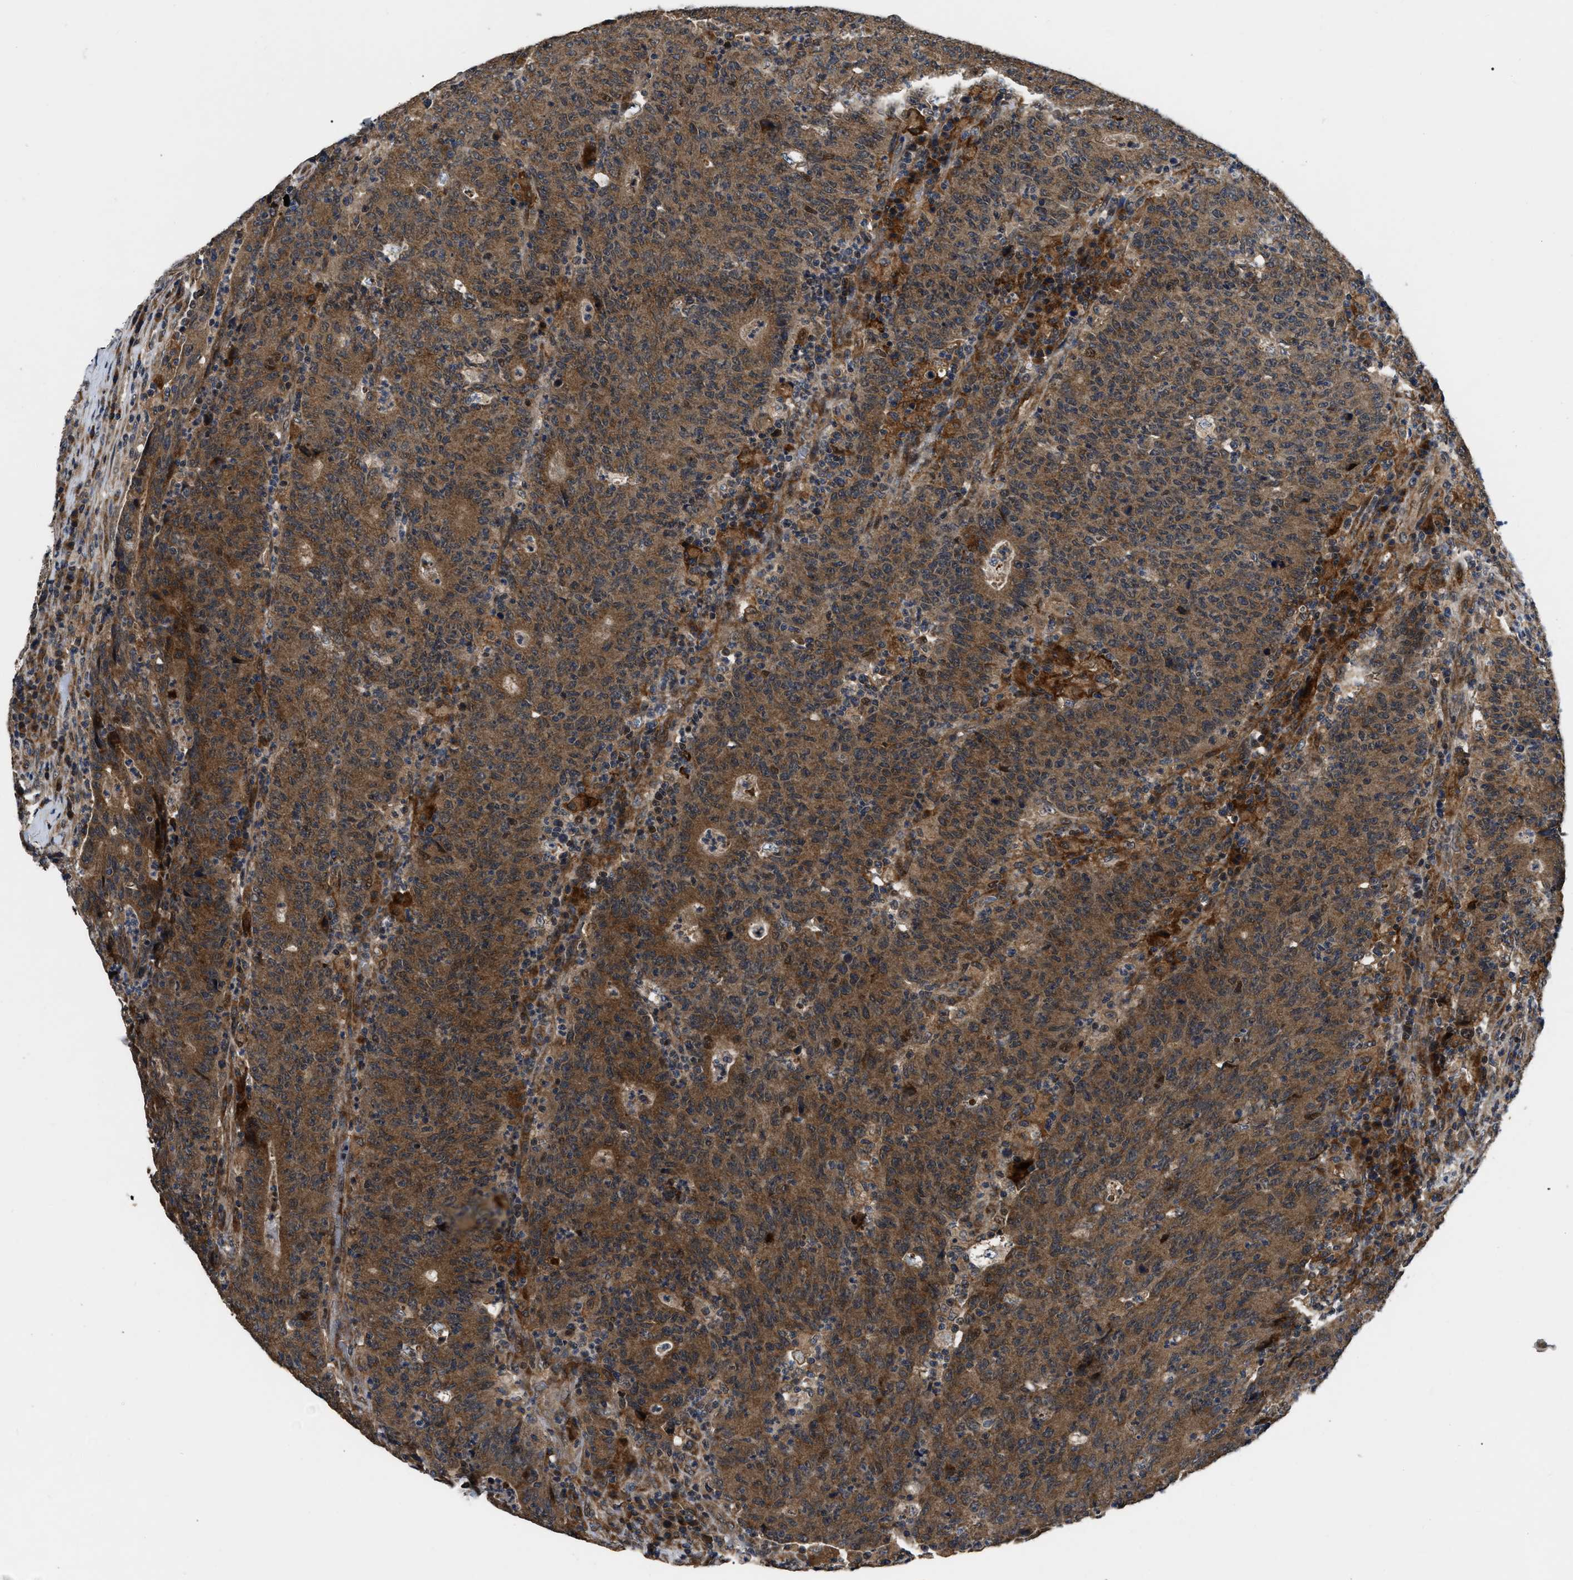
{"staining": {"intensity": "moderate", "quantity": ">75%", "location": "cytoplasmic/membranous"}, "tissue": "colorectal cancer", "cell_type": "Tumor cells", "image_type": "cancer", "snomed": [{"axis": "morphology", "description": "Adenocarcinoma, NOS"}, {"axis": "topography", "description": "Colon"}], "caption": "This micrograph demonstrates IHC staining of human colorectal cancer, with medium moderate cytoplasmic/membranous positivity in approximately >75% of tumor cells.", "gene": "PPWD1", "patient": {"sex": "female", "age": 75}}